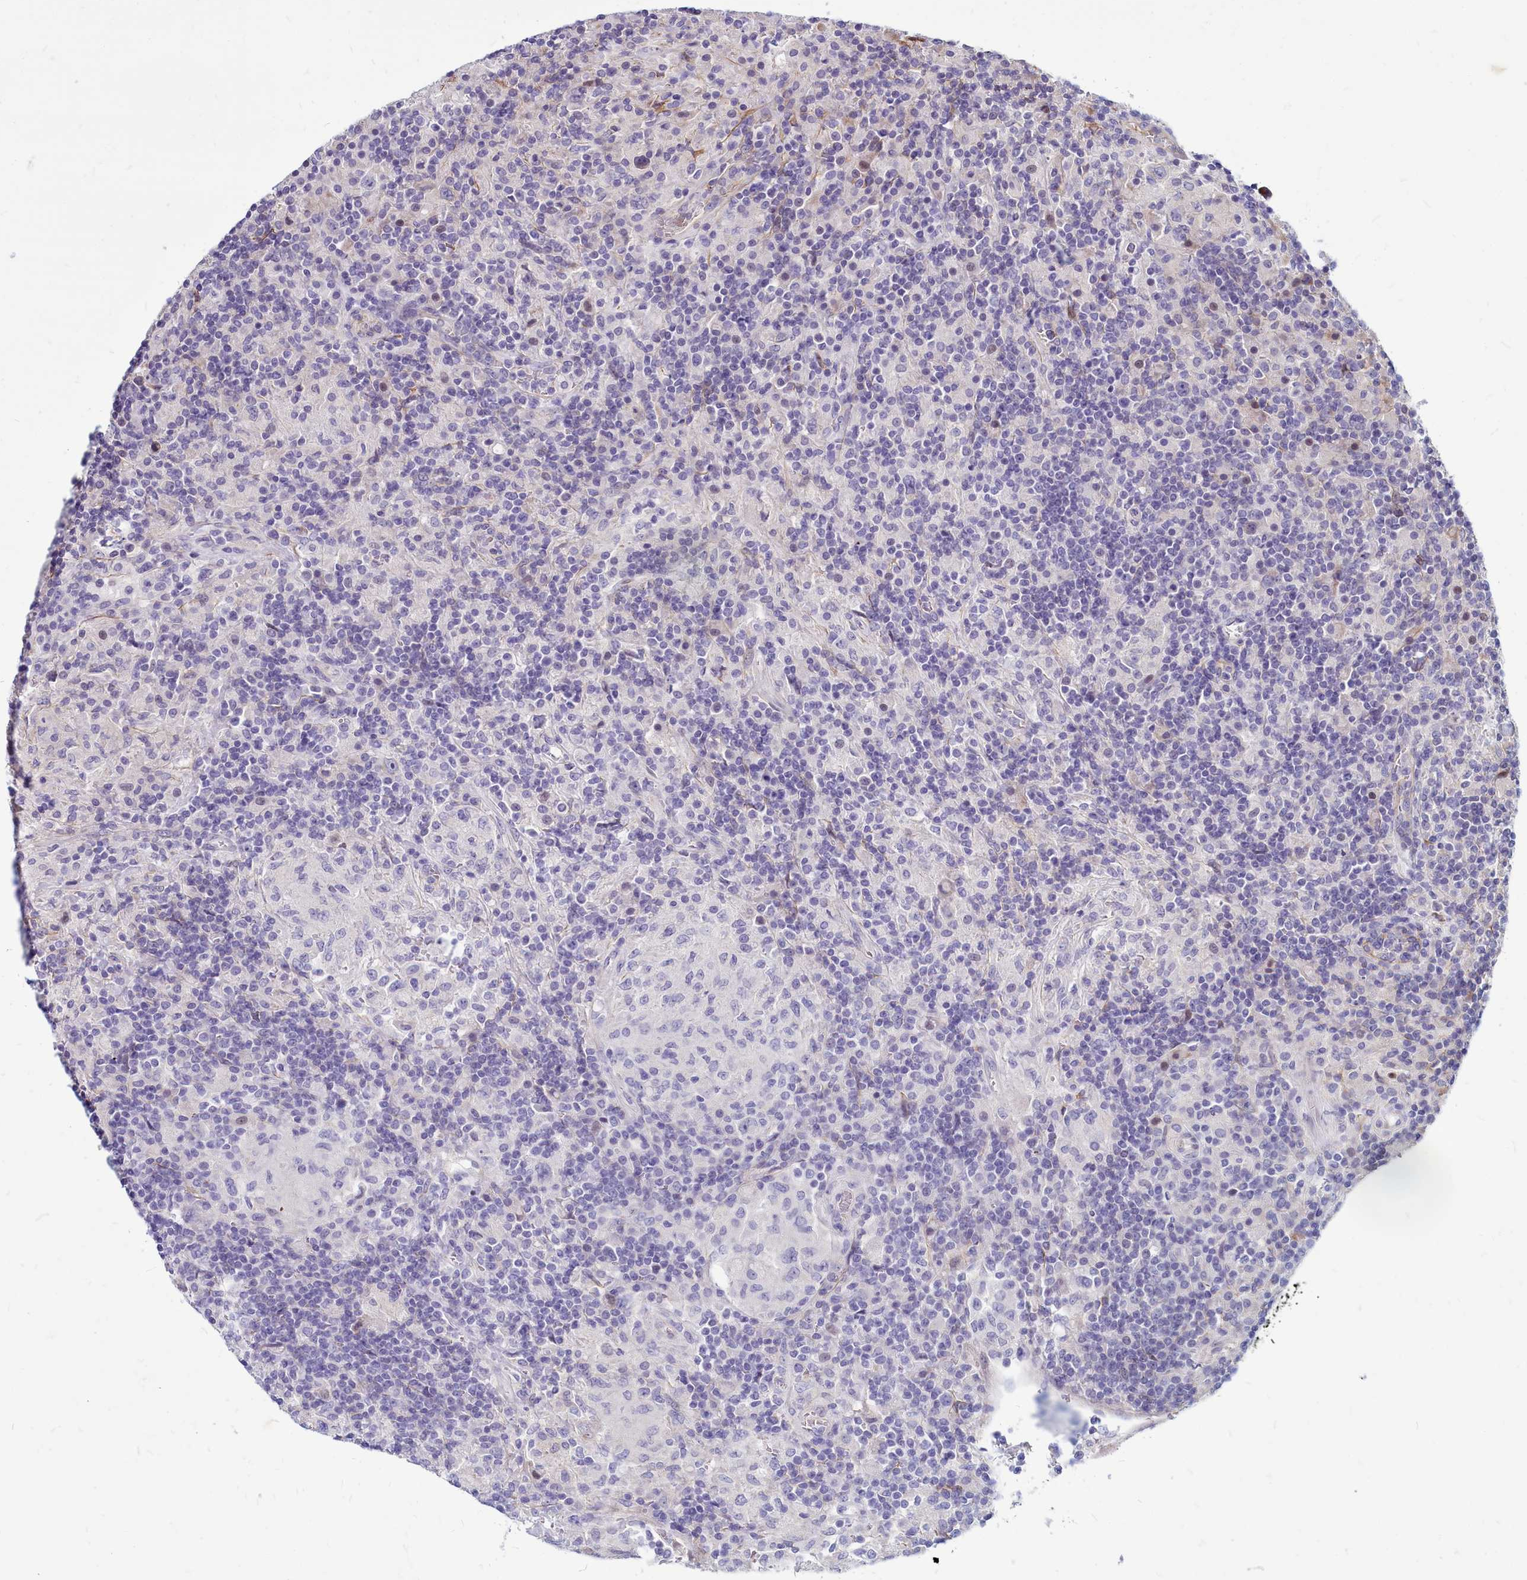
{"staining": {"intensity": "negative", "quantity": "none", "location": "none"}, "tissue": "lymphoma", "cell_type": "Tumor cells", "image_type": "cancer", "snomed": [{"axis": "morphology", "description": "Hodgkin's disease, NOS"}, {"axis": "topography", "description": "Lymph node"}], "caption": "Immunohistochemical staining of lymphoma displays no significant staining in tumor cells.", "gene": "TTC5", "patient": {"sex": "male", "age": 70}}